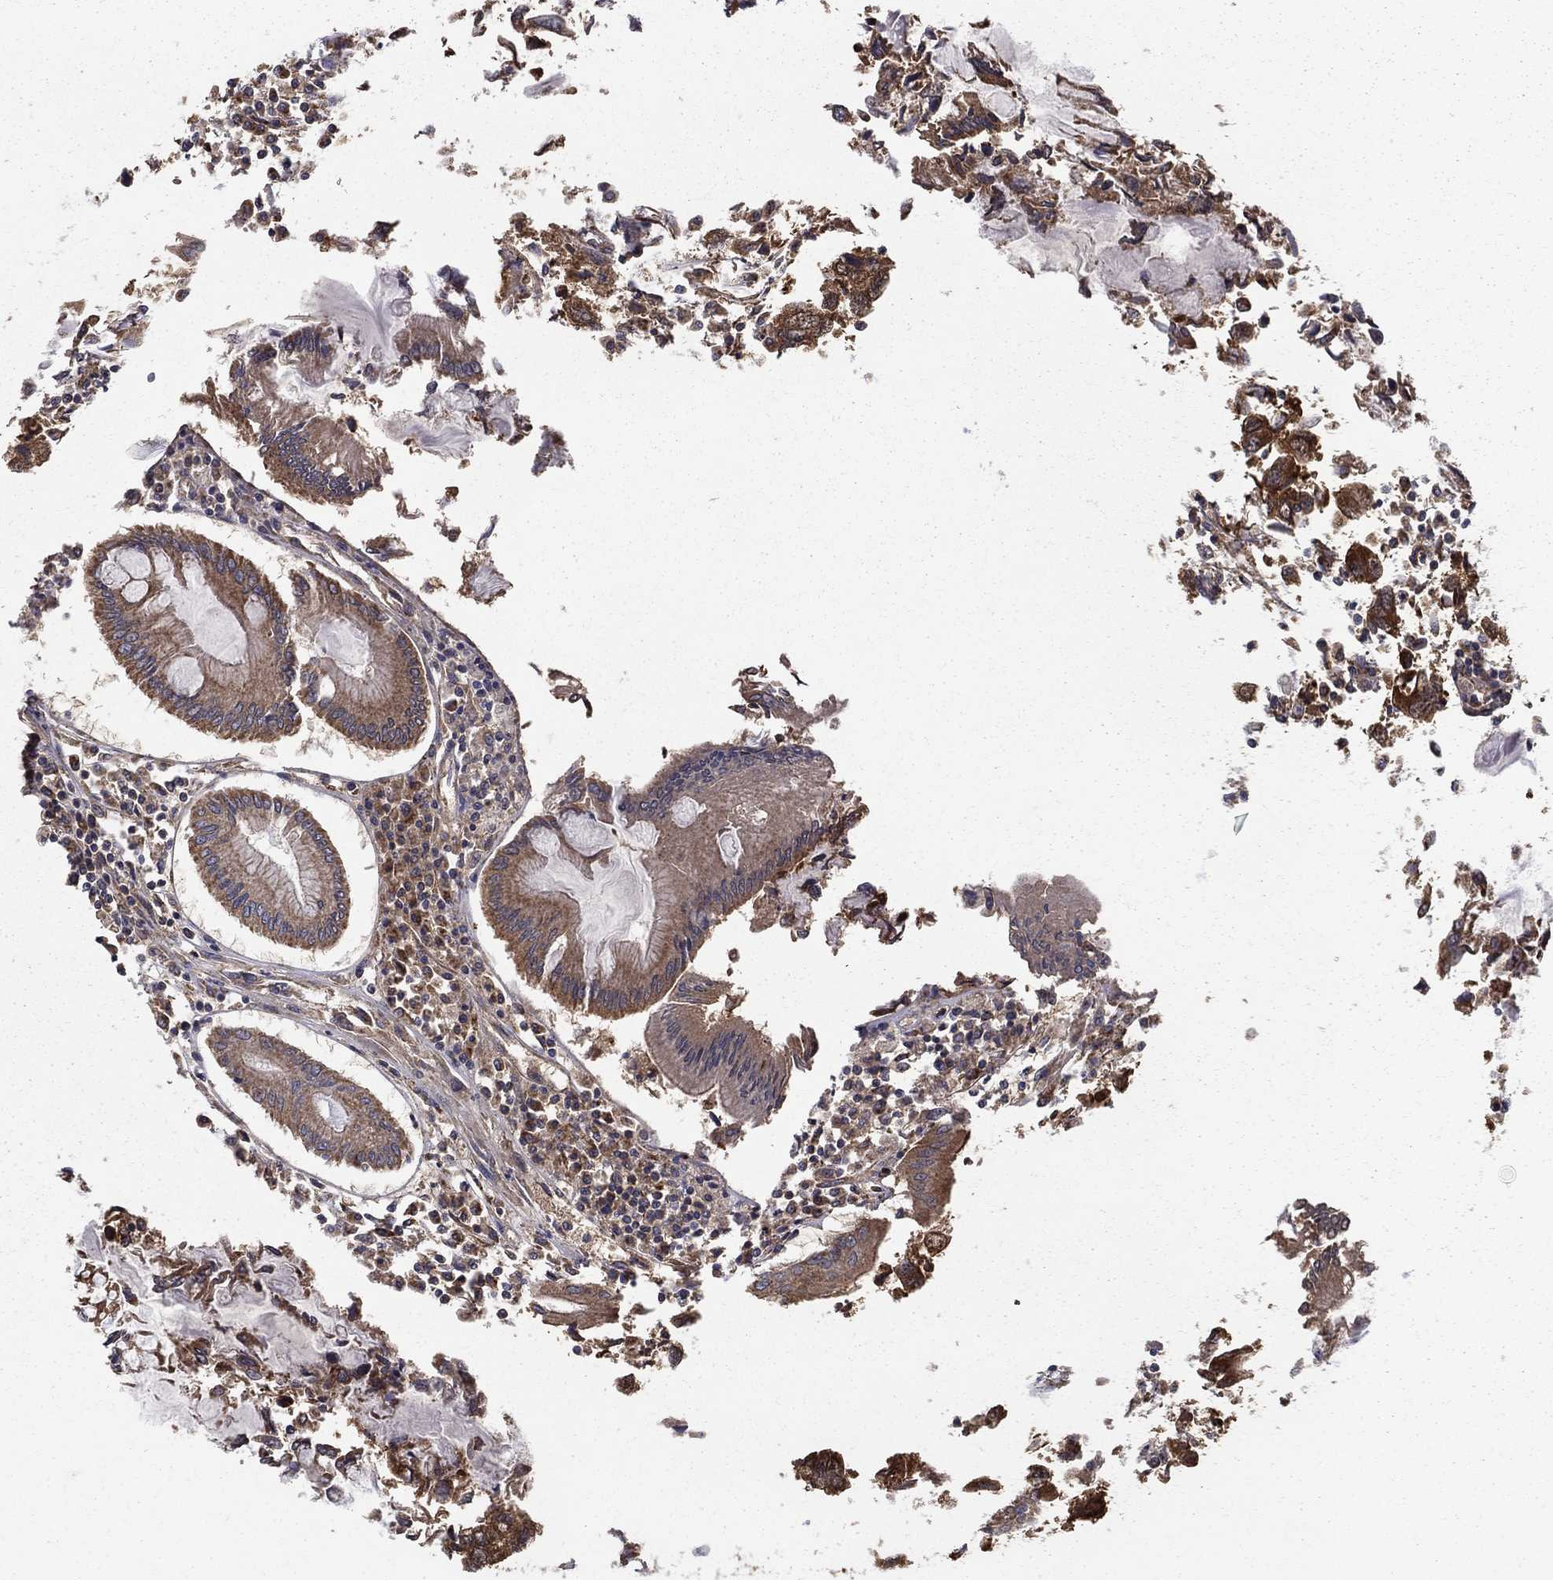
{"staining": {"intensity": "strong", "quantity": ">75%", "location": "cytoplasmic/membranous"}, "tissue": "colorectal cancer", "cell_type": "Tumor cells", "image_type": "cancer", "snomed": [{"axis": "morphology", "description": "Adenocarcinoma, NOS"}, {"axis": "topography", "description": "Colon"}], "caption": "Protein expression analysis of colorectal cancer (adenocarcinoma) displays strong cytoplasmic/membranous staining in approximately >75% of tumor cells. (DAB (3,3'-diaminobenzidine) IHC, brown staining for protein, blue staining for nuclei).", "gene": "GCSH", "patient": {"sex": "female", "age": 65}}